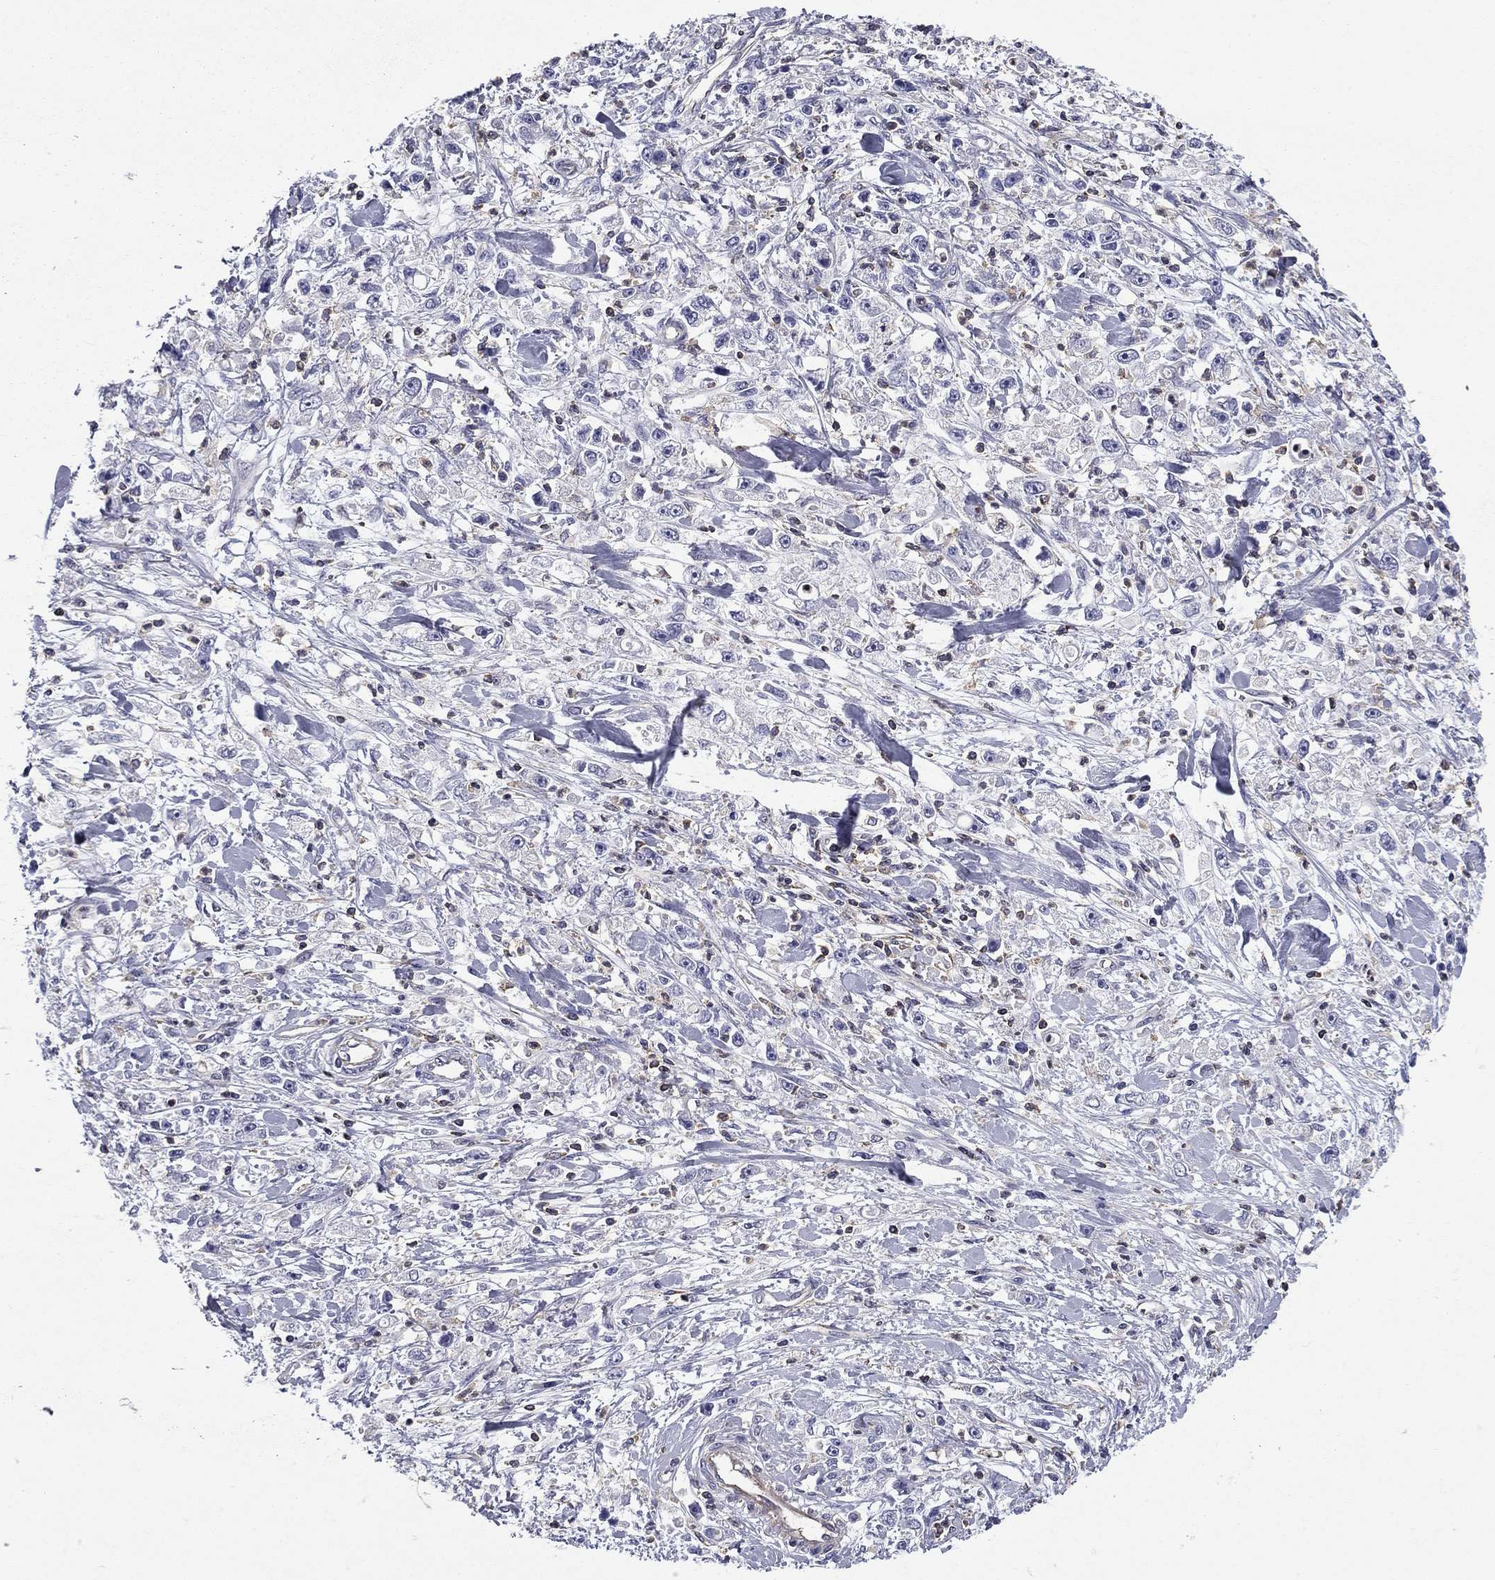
{"staining": {"intensity": "negative", "quantity": "none", "location": "none"}, "tissue": "stomach cancer", "cell_type": "Tumor cells", "image_type": "cancer", "snomed": [{"axis": "morphology", "description": "Adenocarcinoma, NOS"}, {"axis": "topography", "description": "Stomach"}], "caption": "Stomach adenocarcinoma was stained to show a protein in brown. There is no significant staining in tumor cells. (Brightfield microscopy of DAB IHC at high magnification).", "gene": "ARHGAP45", "patient": {"sex": "female", "age": 59}}